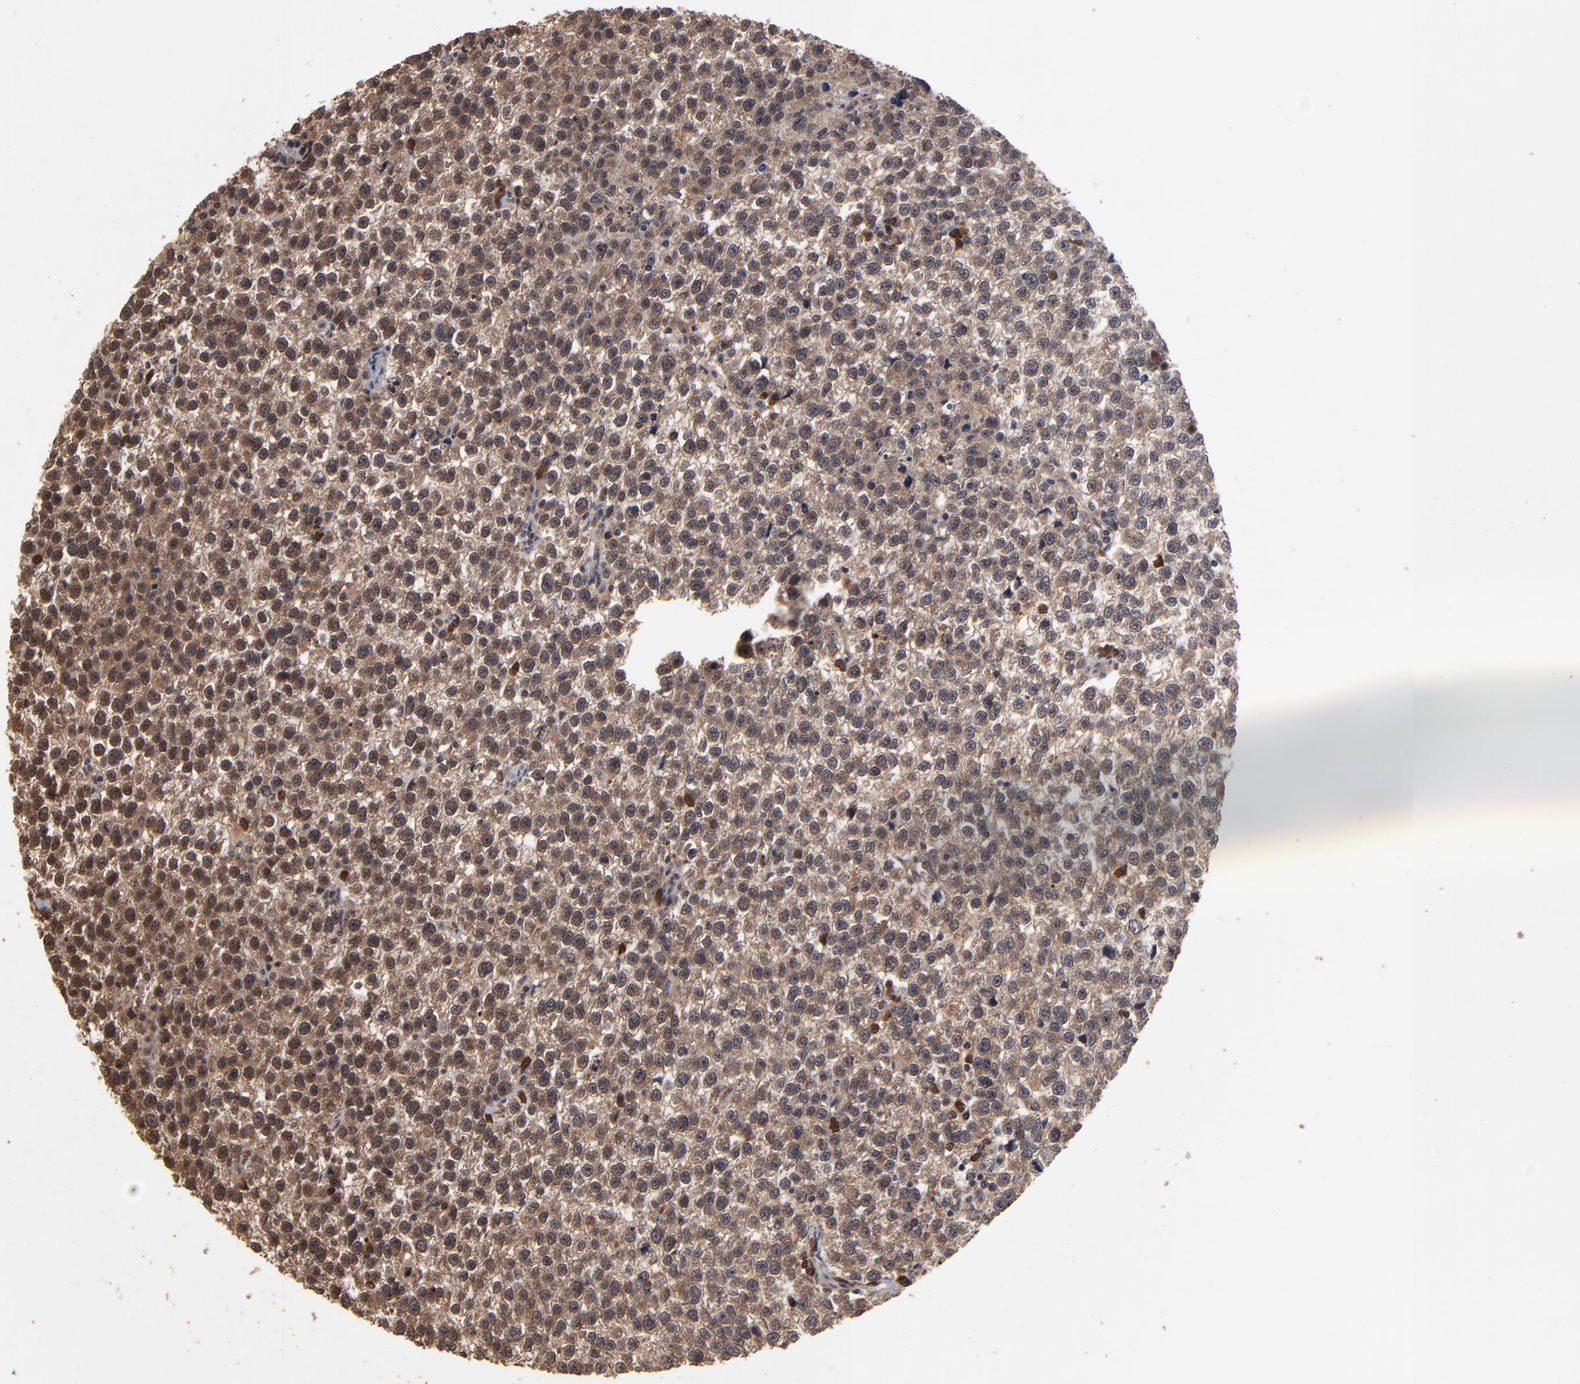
{"staining": {"intensity": "moderate", "quantity": ">75%", "location": "cytoplasmic/membranous,nuclear"}, "tissue": "testis cancer", "cell_type": "Tumor cells", "image_type": "cancer", "snomed": [{"axis": "morphology", "description": "Seminoma, NOS"}, {"axis": "topography", "description": "Testis"}], "caption": "Approximately >75% of tumor cells in testis seminoma demonstrate moderate cytoplasmic/membranous and nuclear protein positivity as visualized by brown immunohistochemical staining.", "gene": "NXF2B", "patient": {"sex": "male", "age": 35}}